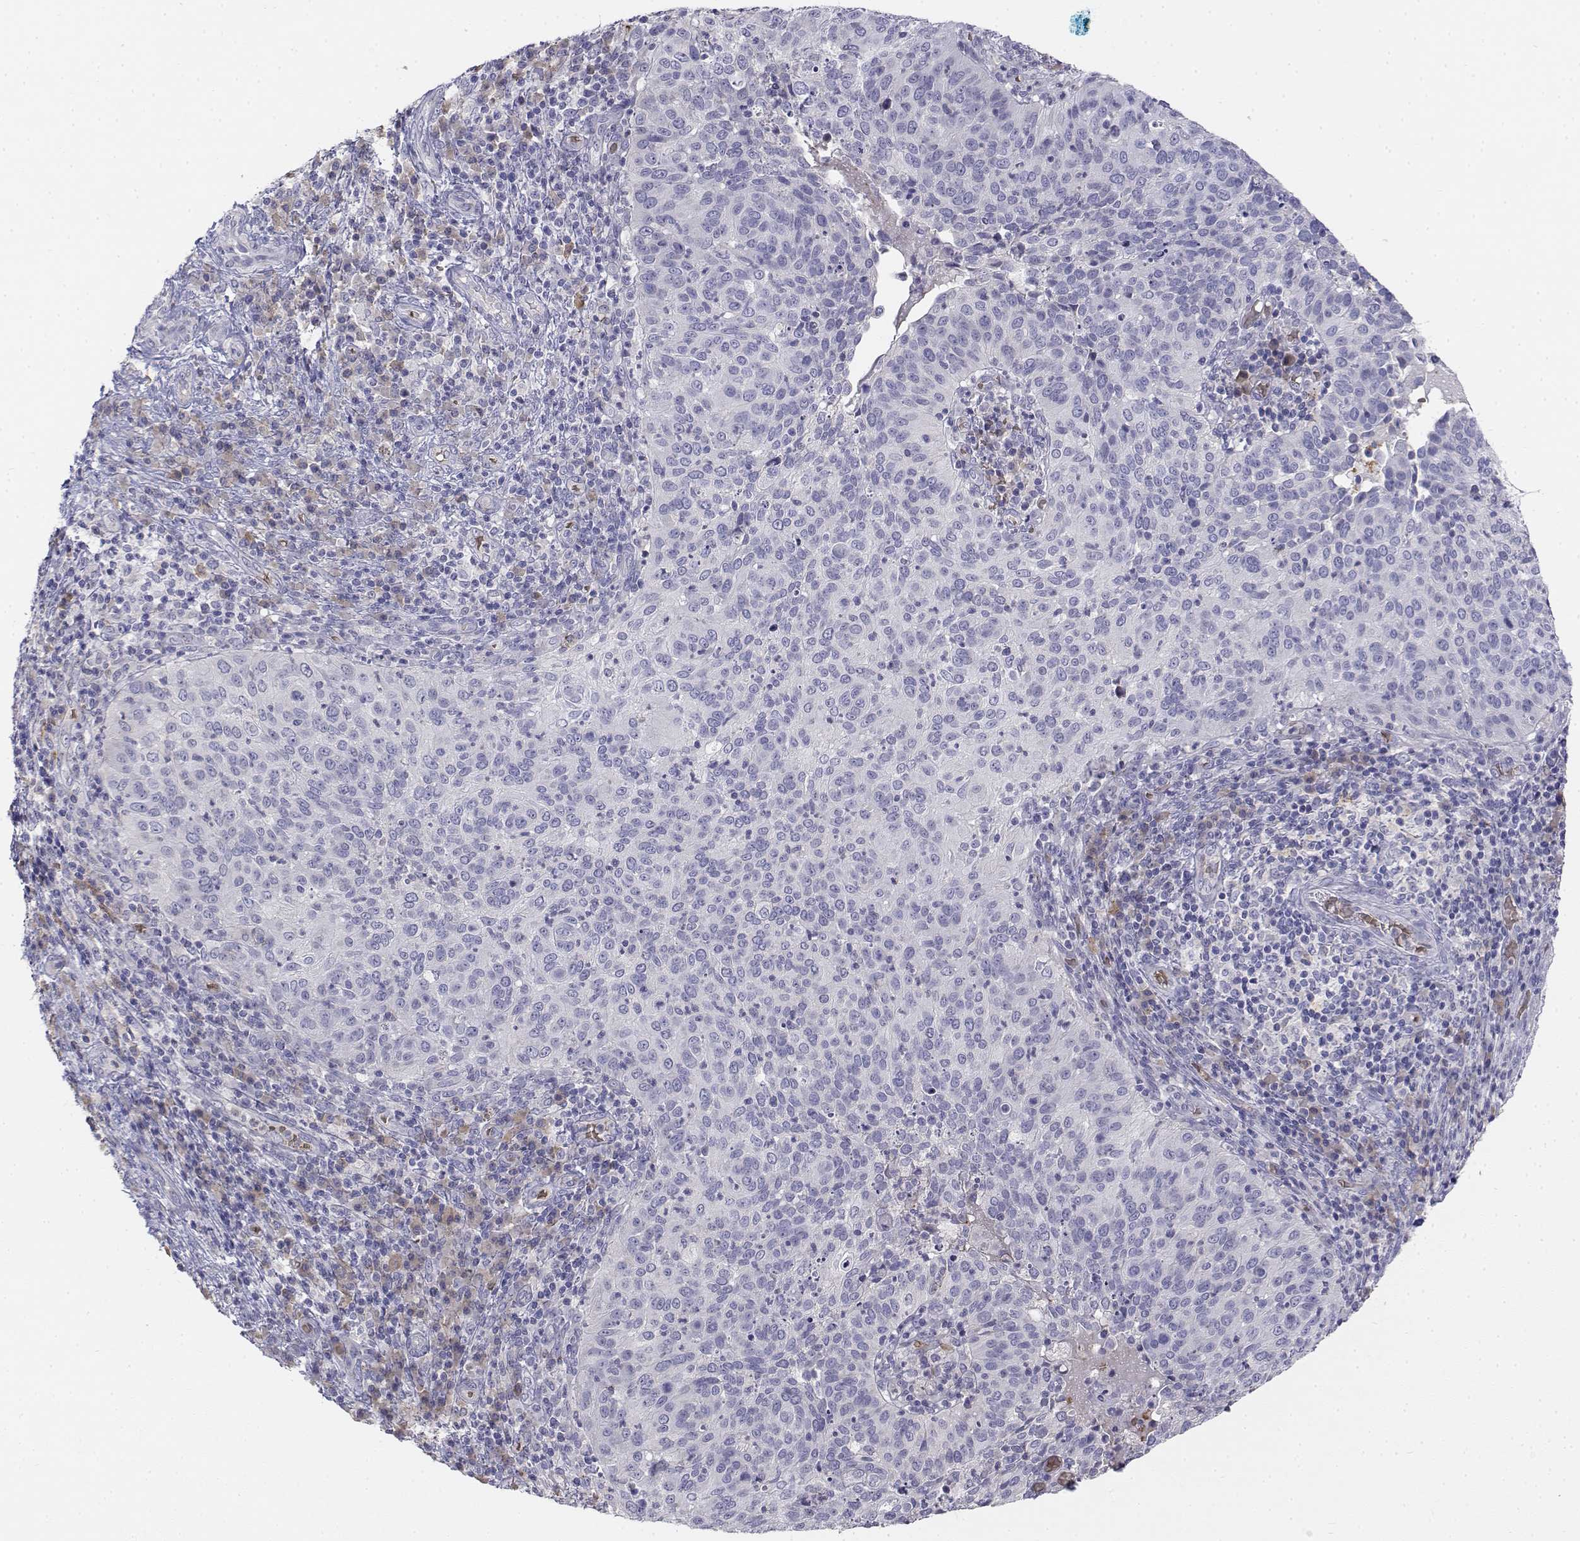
{"staining": {"intensity": "negative", "quantity": "none", "location": "none"}, "tissue": "cervical cancer", "cell_type": "Tumor cells", "image_type": "cancer", "snomed": [{"axis": "morphology", "description": "Squamous cell carcinoma, NOS"}, {"axis": "topography", "description": "Cervix"}], "caption": "Micrograph shows no significant protein staining in tumor cells of cervical squamous cell carcinoma.", "gene": "CADM1", "patient": {"sex": "female", "age": 39}}